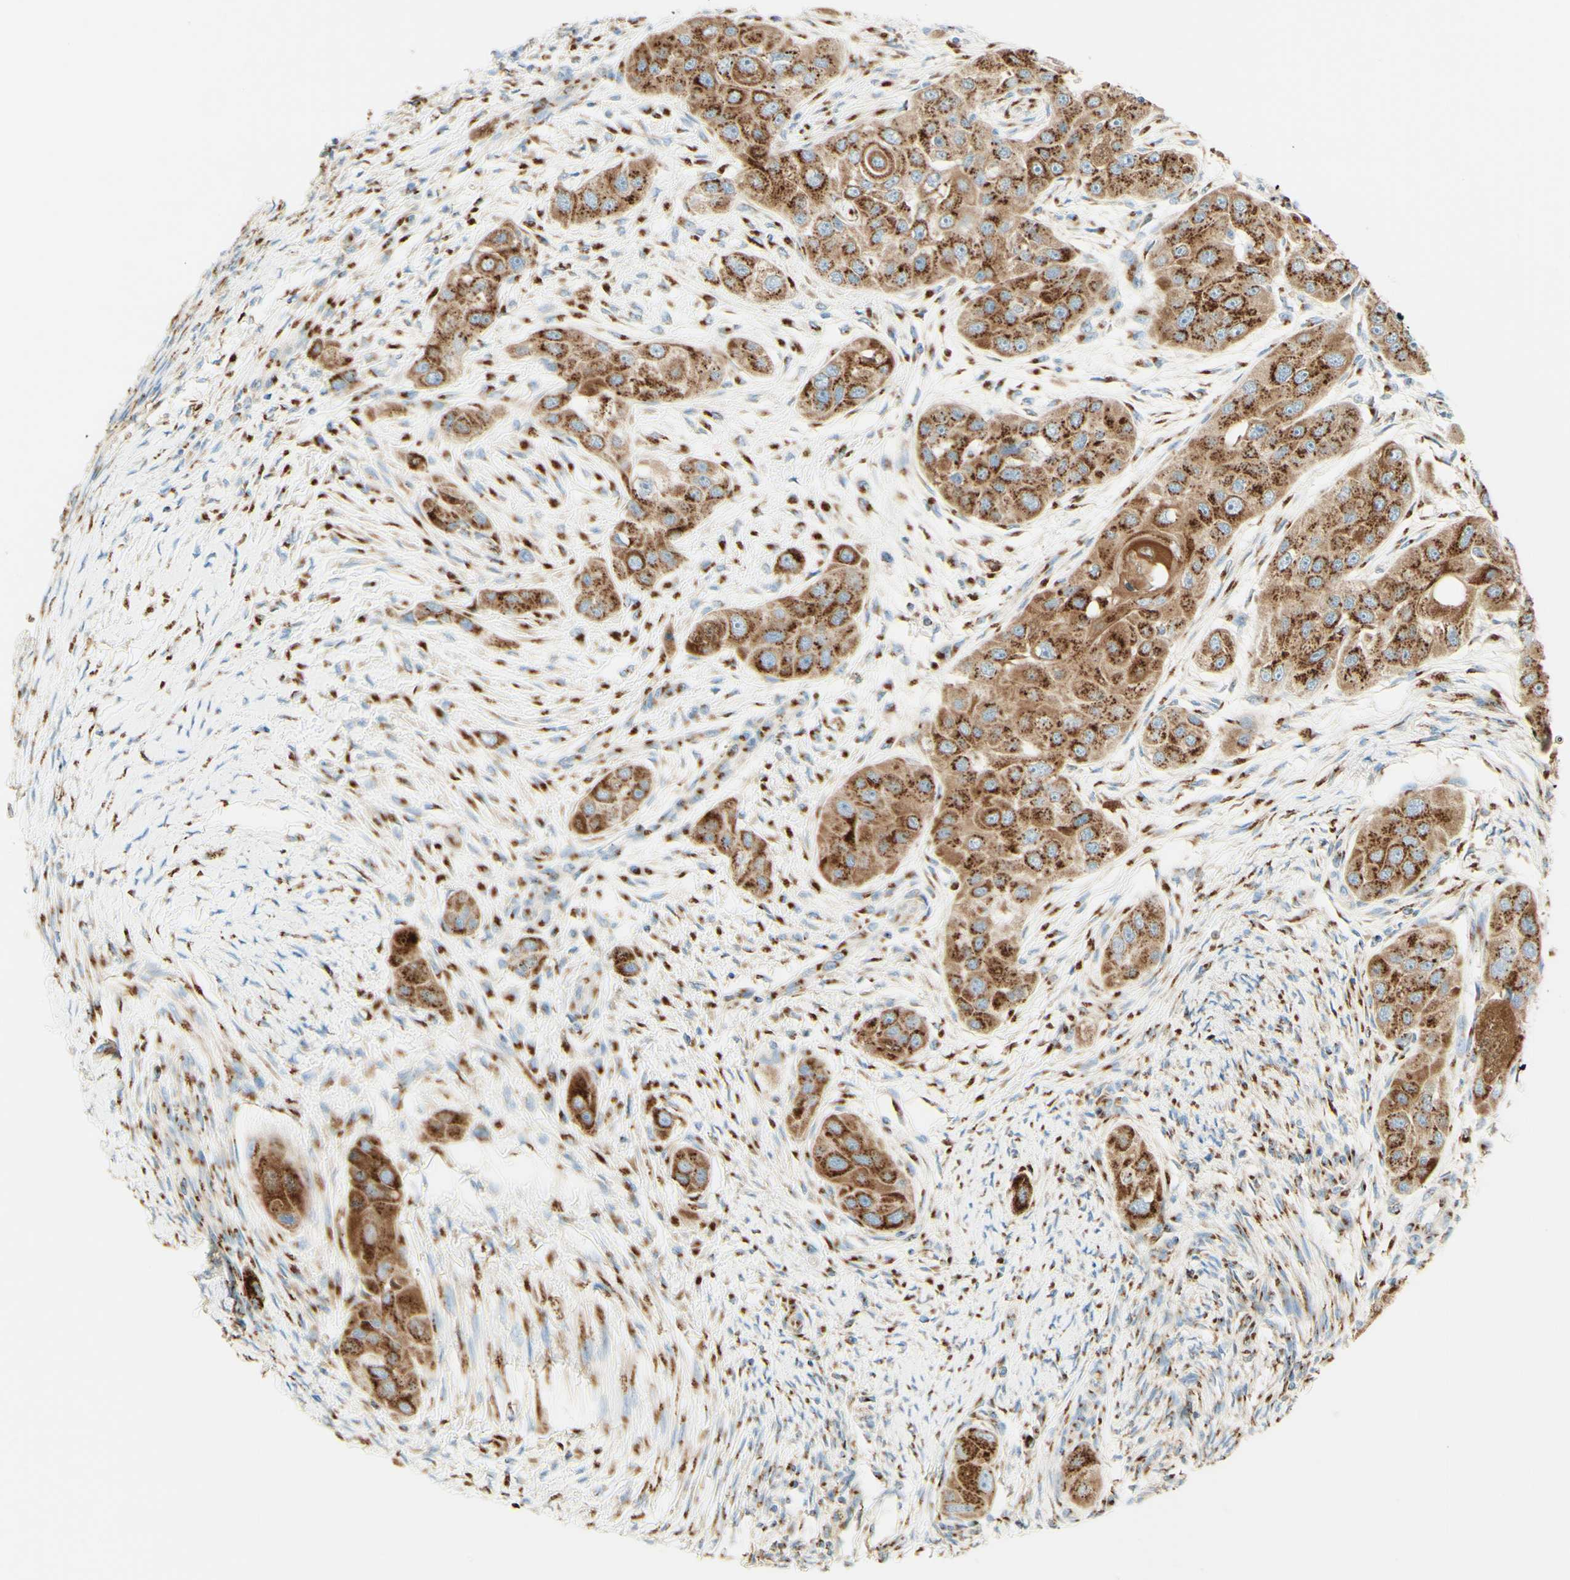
{"staining": {"intensity": "strong", "quantity": ">75%", "location": "cytoplasmic/membranous"}, "tissue": "head and neck cancer", "cell_type": "Tumor cells", "image_type": "cancer", "snomed": [{"axis": "morphology", "description": "Normal tissue, NOS"}, {"axis": "morphology", "description": "Squamous cell carcinoma, NOS"}, {"axis": "topography", "description": "Skeletal muscle"}, {"axis": "topography", "description": "Head-Neck"}], "caption": "Squamous cell carcinoma (head and neck) stained with IHC shows strong cytoplasmic/membranous staining in about >75% of tumor cells.", "gene": "GOLGB1", "patient": {"sex": "male", "age": 51}}